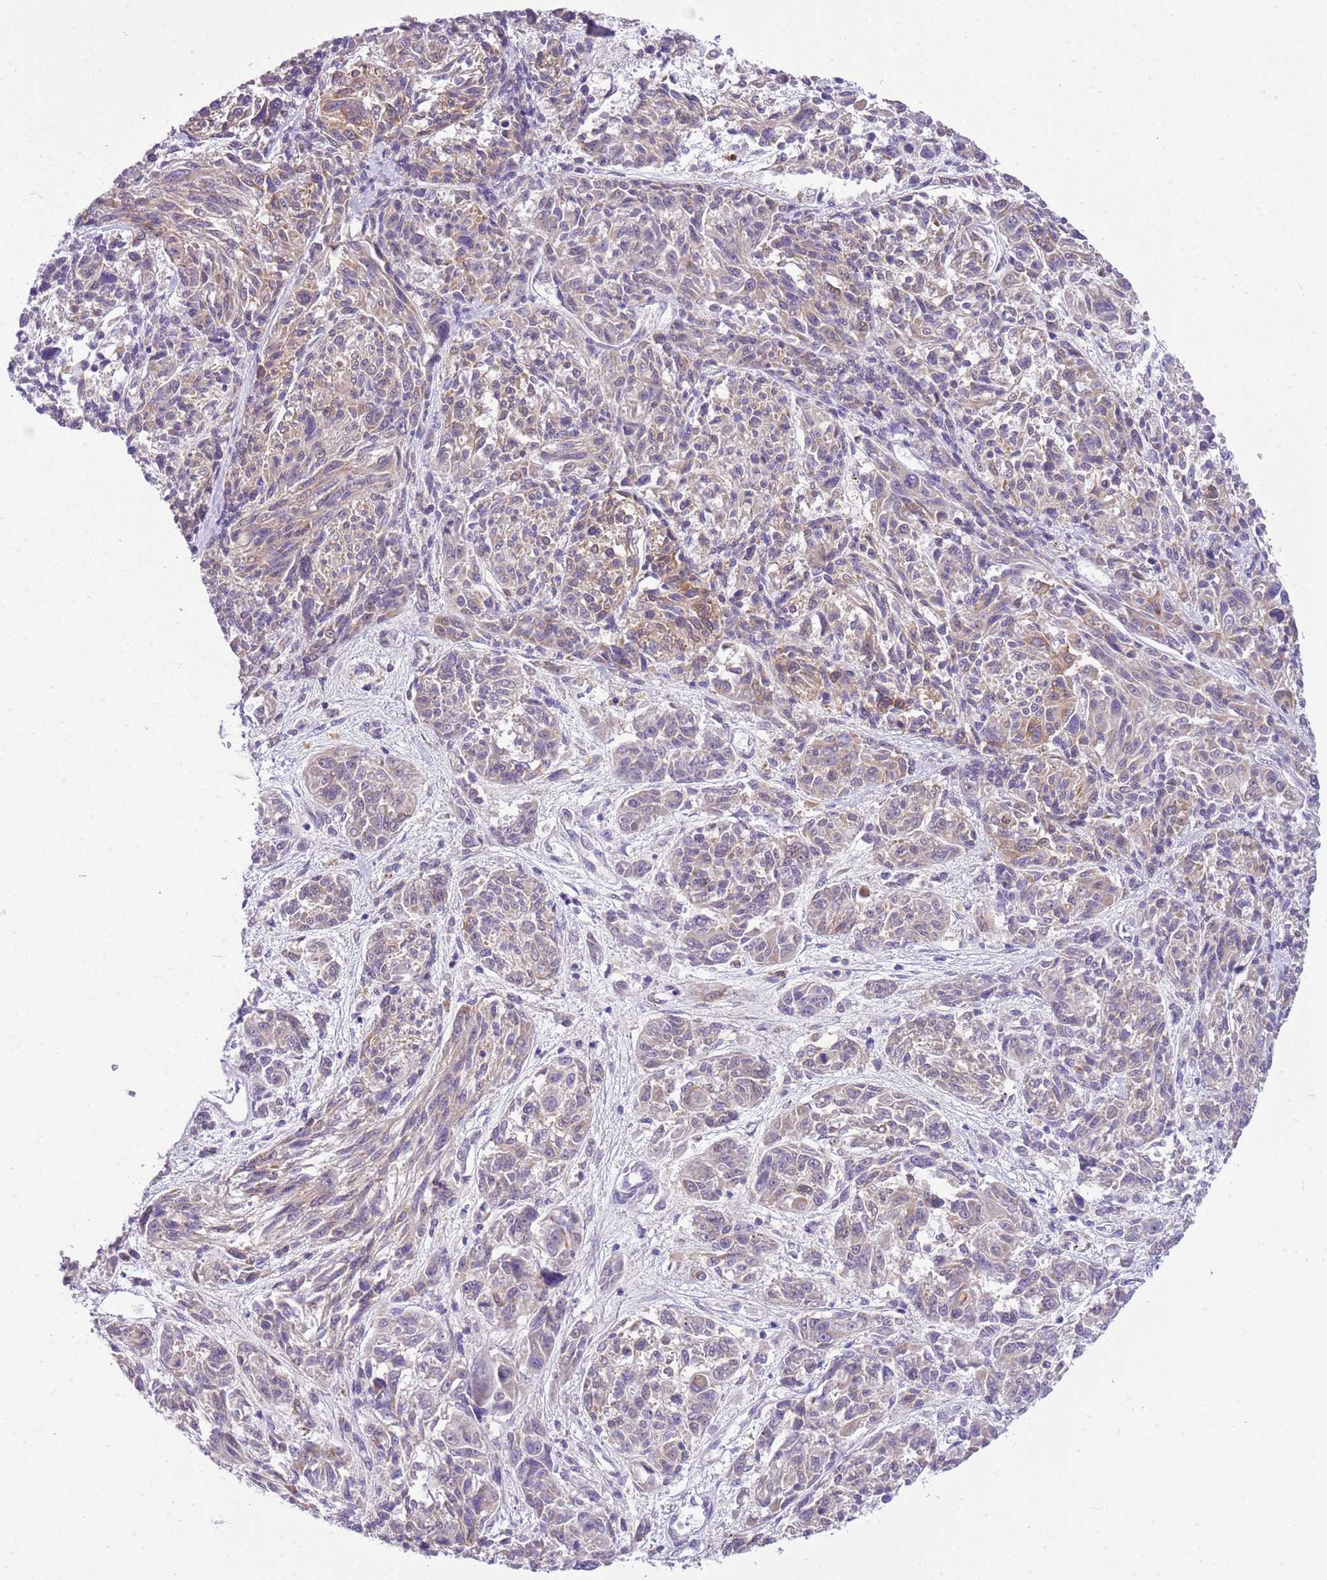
{"staining": {"intensity": "weak", "quantity": "25%-75%", "location": "cytoplasmic/membranous"}, "tissue": "melanoma", "cell_type": "Tumor cells", "image_type": "cancer", "snomed": [{"axis": "morphology", "description": "Malignant melanoma, NOS"}, {"axis": "topography", "description": "Skin"}], "caption": "Immunohistochemical staining of human melanoma demonstrates low levels of weak cytoplasmic/membranous protein expression in approximately 25%-75% of tumor cells. (IHC, brightfield microscopy, high magnification).", "gene": "FAM120C", "patient": {"sex": "male", "age": 53}}